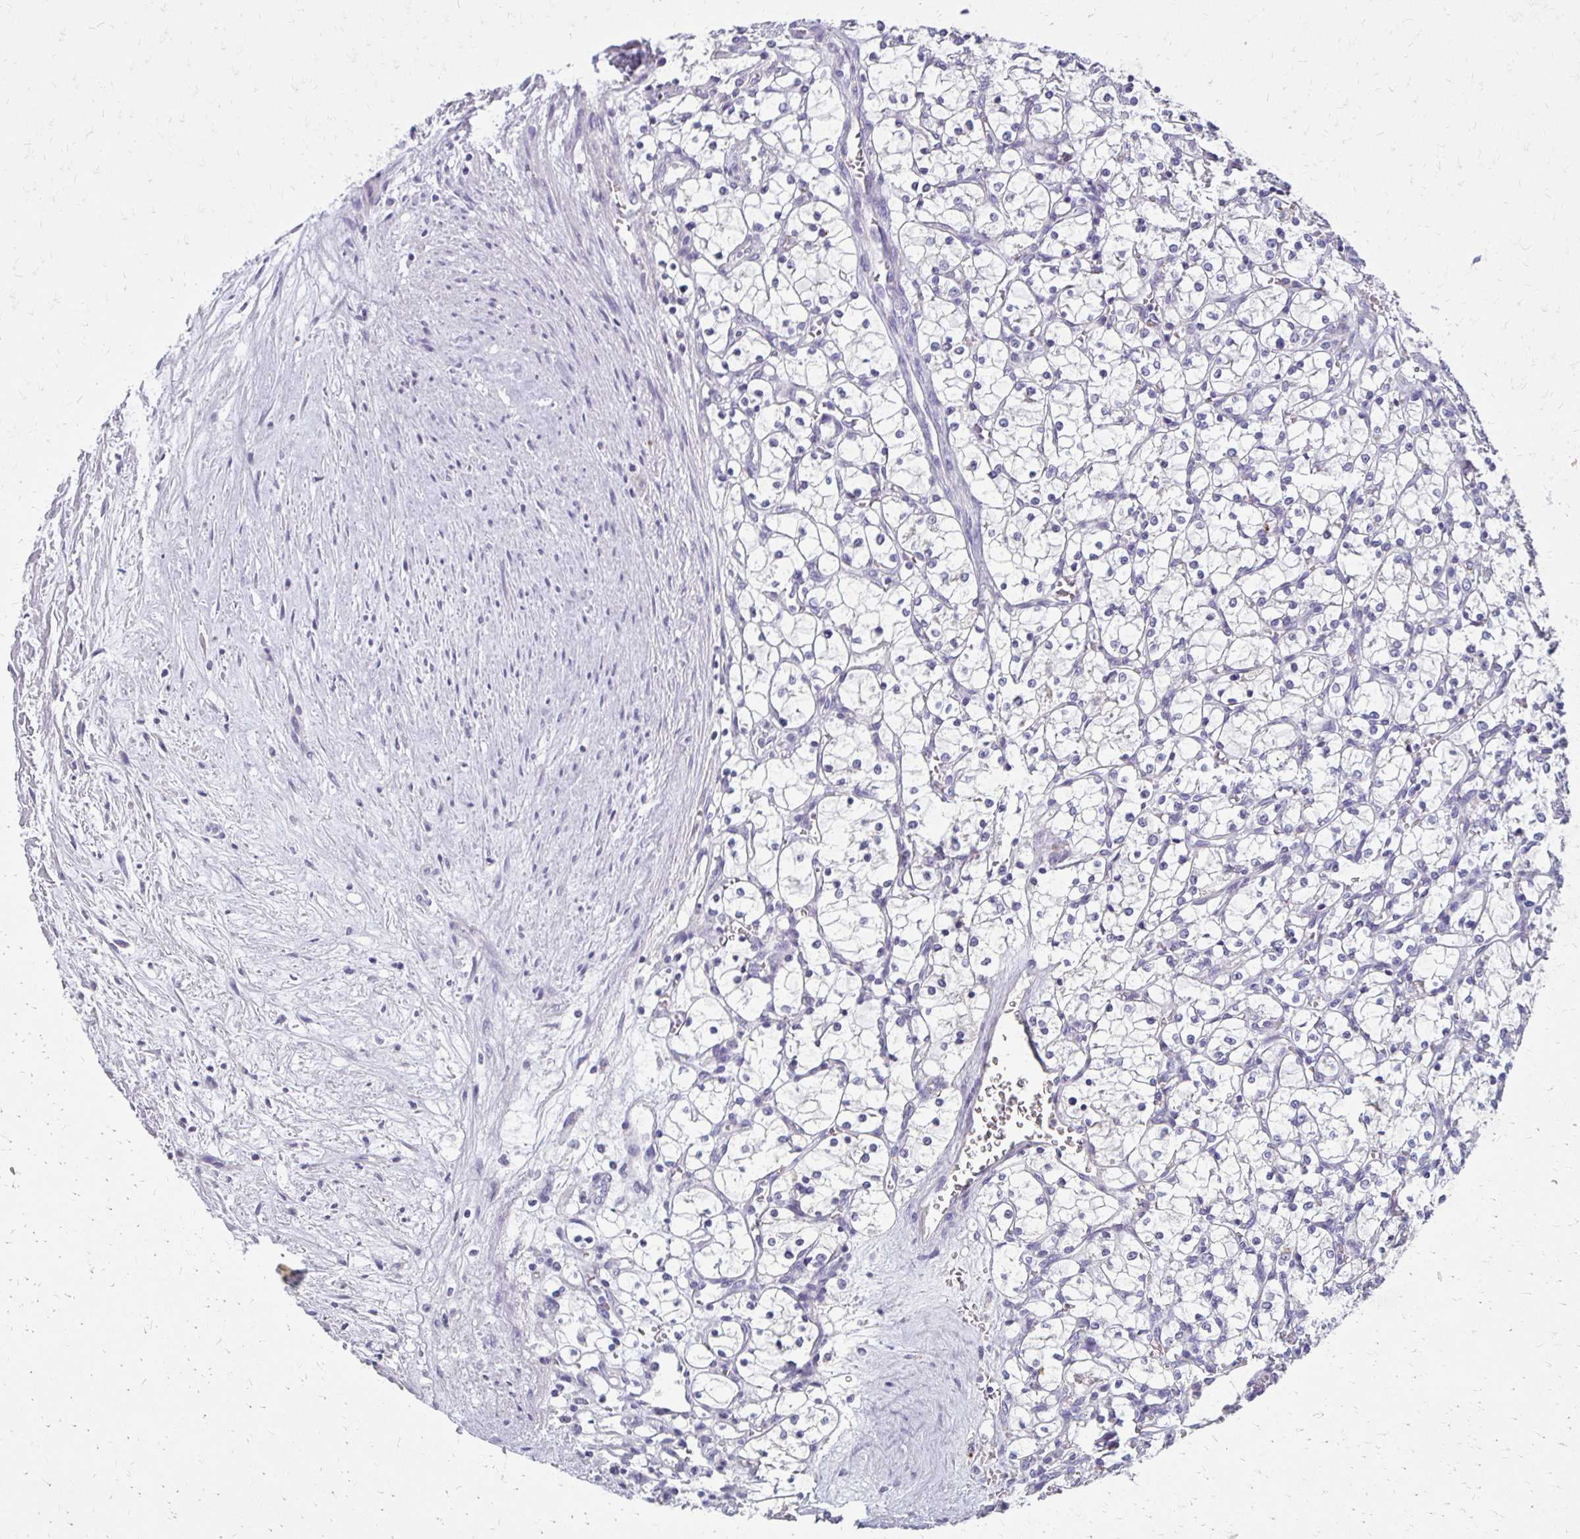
{"staining": {"intensity": "negative", "quantity": "none", "location": "none"}, "tissue": "renal cancer", "cell_type": "Tumor cells", "image_type": "cancer", "snomed": [{"axis": "morphology", "description": "Adenocarcinoma, NOS"}, {"axis": "topography", "description": "Kidney"}], "caption": "An immunohistochemistry image of renal adenocarcinoma is shown. There is no staining in tumor cells of renal adenocarcinoma. The staining was performed using DAB (3,3'-diaminobenzidine) to visualize the protein expression in brown, while the nuclei were stained in blue with hematoxylin (Magnification: 20x).", "gene": "BBS12", "patient": {"sex": "female", "age": 69}}